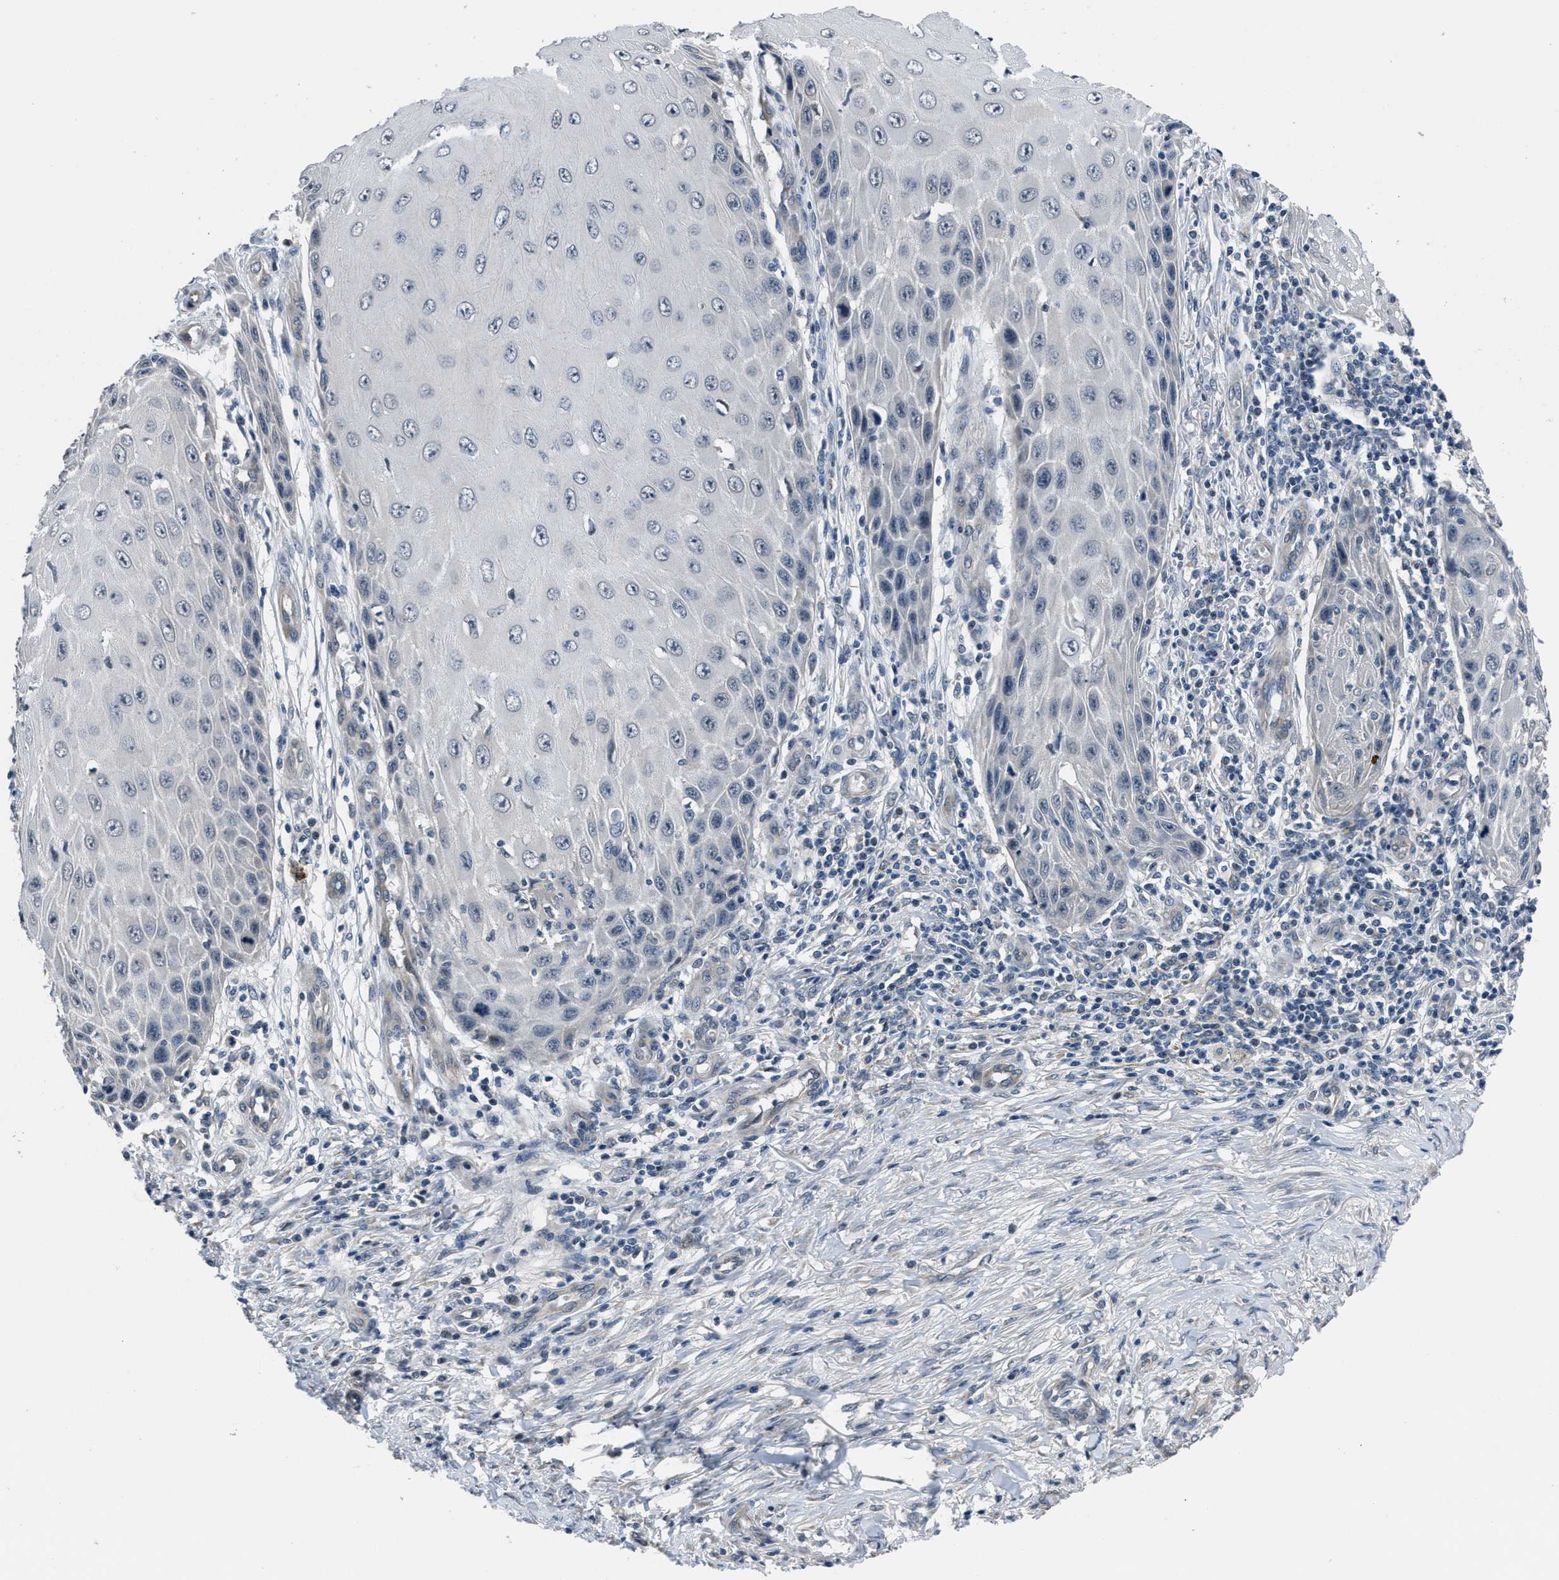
{"staining": {"intensity": "negative", "quantity": "none", "location": "none"}, "tissue": "skin cancer", "cell_type": "Tumor cells", "image_type": "cancer", "snomed": [{"axis": "morphology", "description": "Squamous cell carcinoma, NOS"}, {"axis": "topography", "description": "Skin"}], "caption": "Tumor cells show no significant protein positivity in skin cancer.", "gene": "SETD5", "patient": {"sex": "female", "age": 73}}